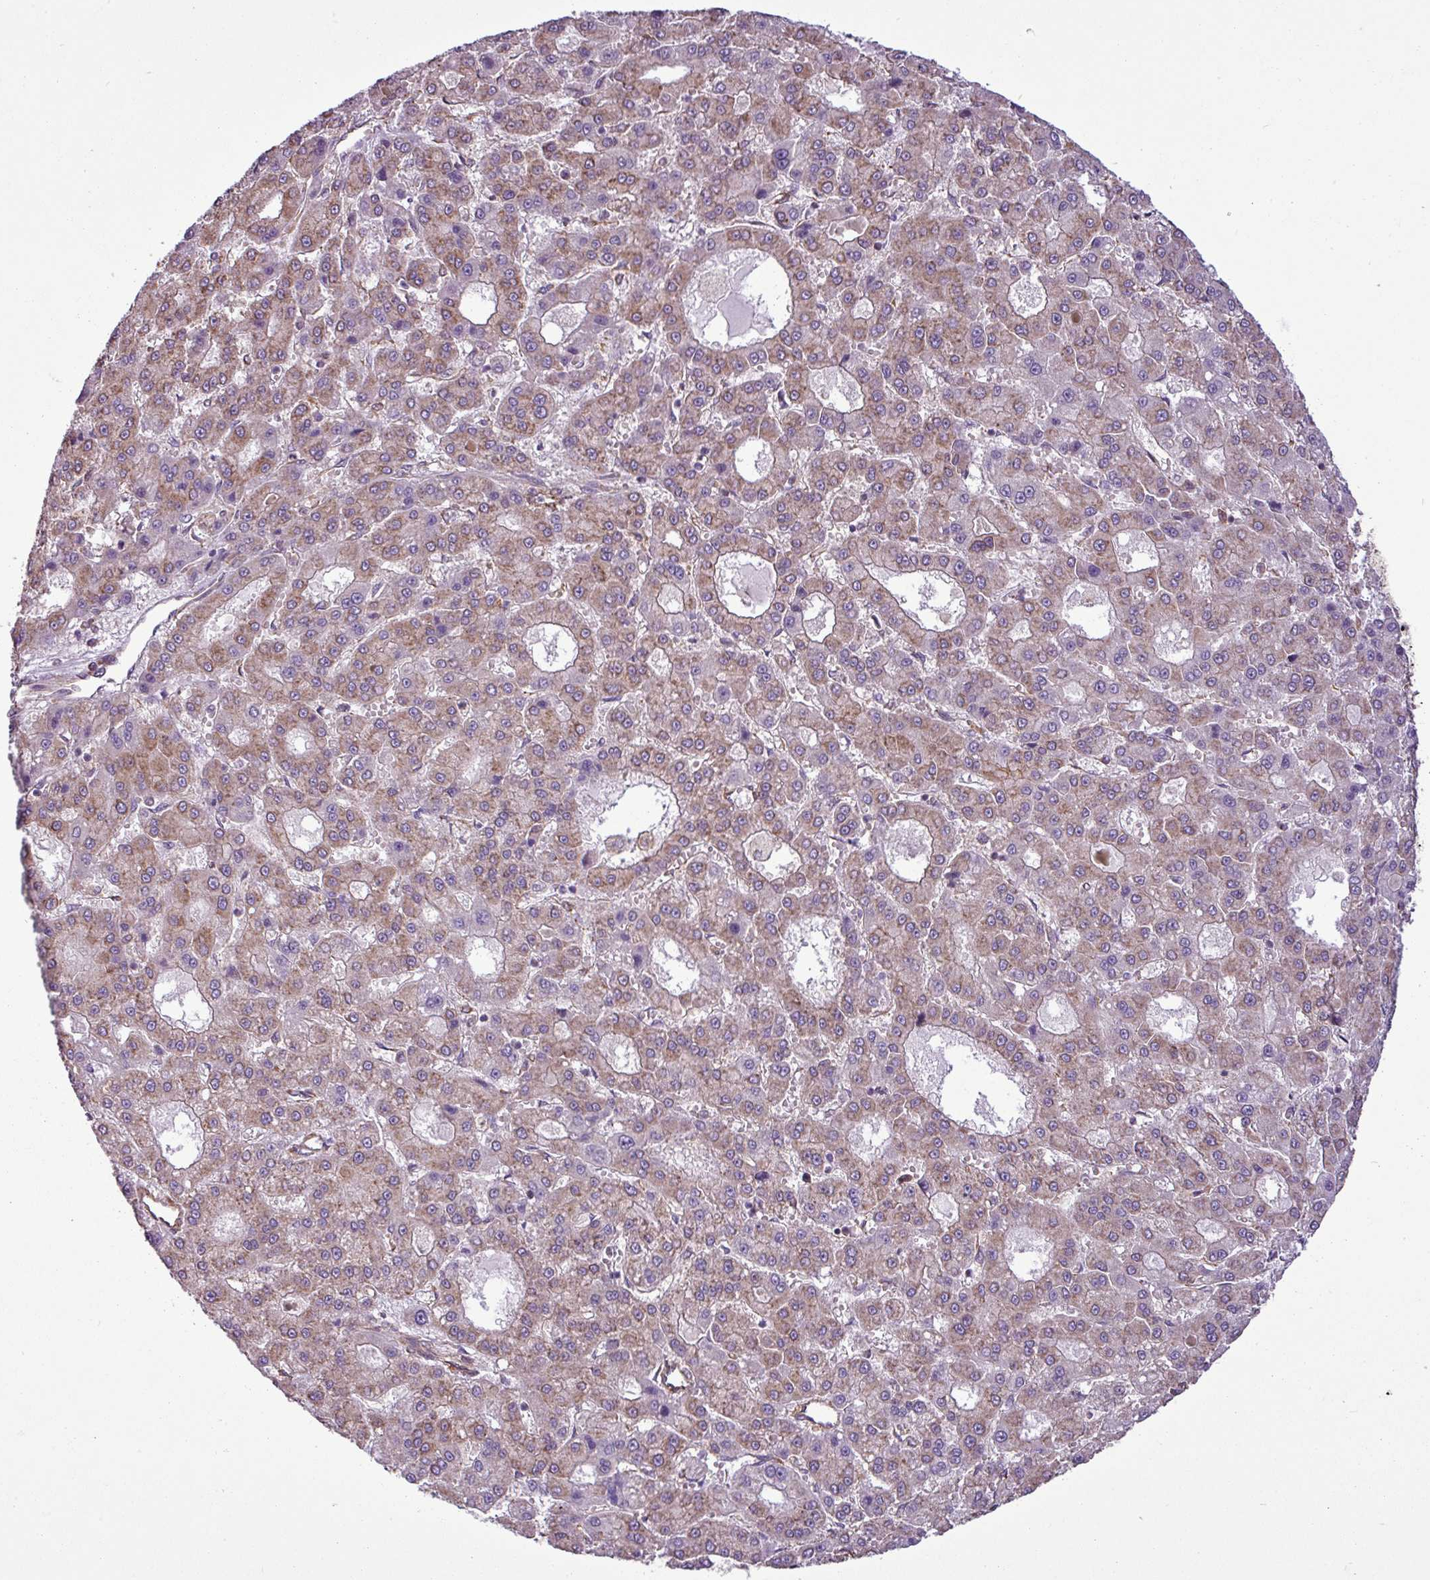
{"staining": {"intensity": "weak", "quantity": ">75%", "location": "cytoplasmic/membranous"}, "tissue": "liver cancer", "cell_type": "Tumor cells", "image_type": "cancer", "snomed": [{"axis": "morphology", "description": "Carcinoma, Hepatocellular, NOS"}, {"axis": "topography", "description": "Liver"}], "caption": "Immunohistochemical staining of human liver cancer exhibits low levels of weak cytoplasmic/membranous protein staining in approximately >75% of tumor cells.", "gene": "PACSIN2", "patient": {"sex": "male", "age": 70}}